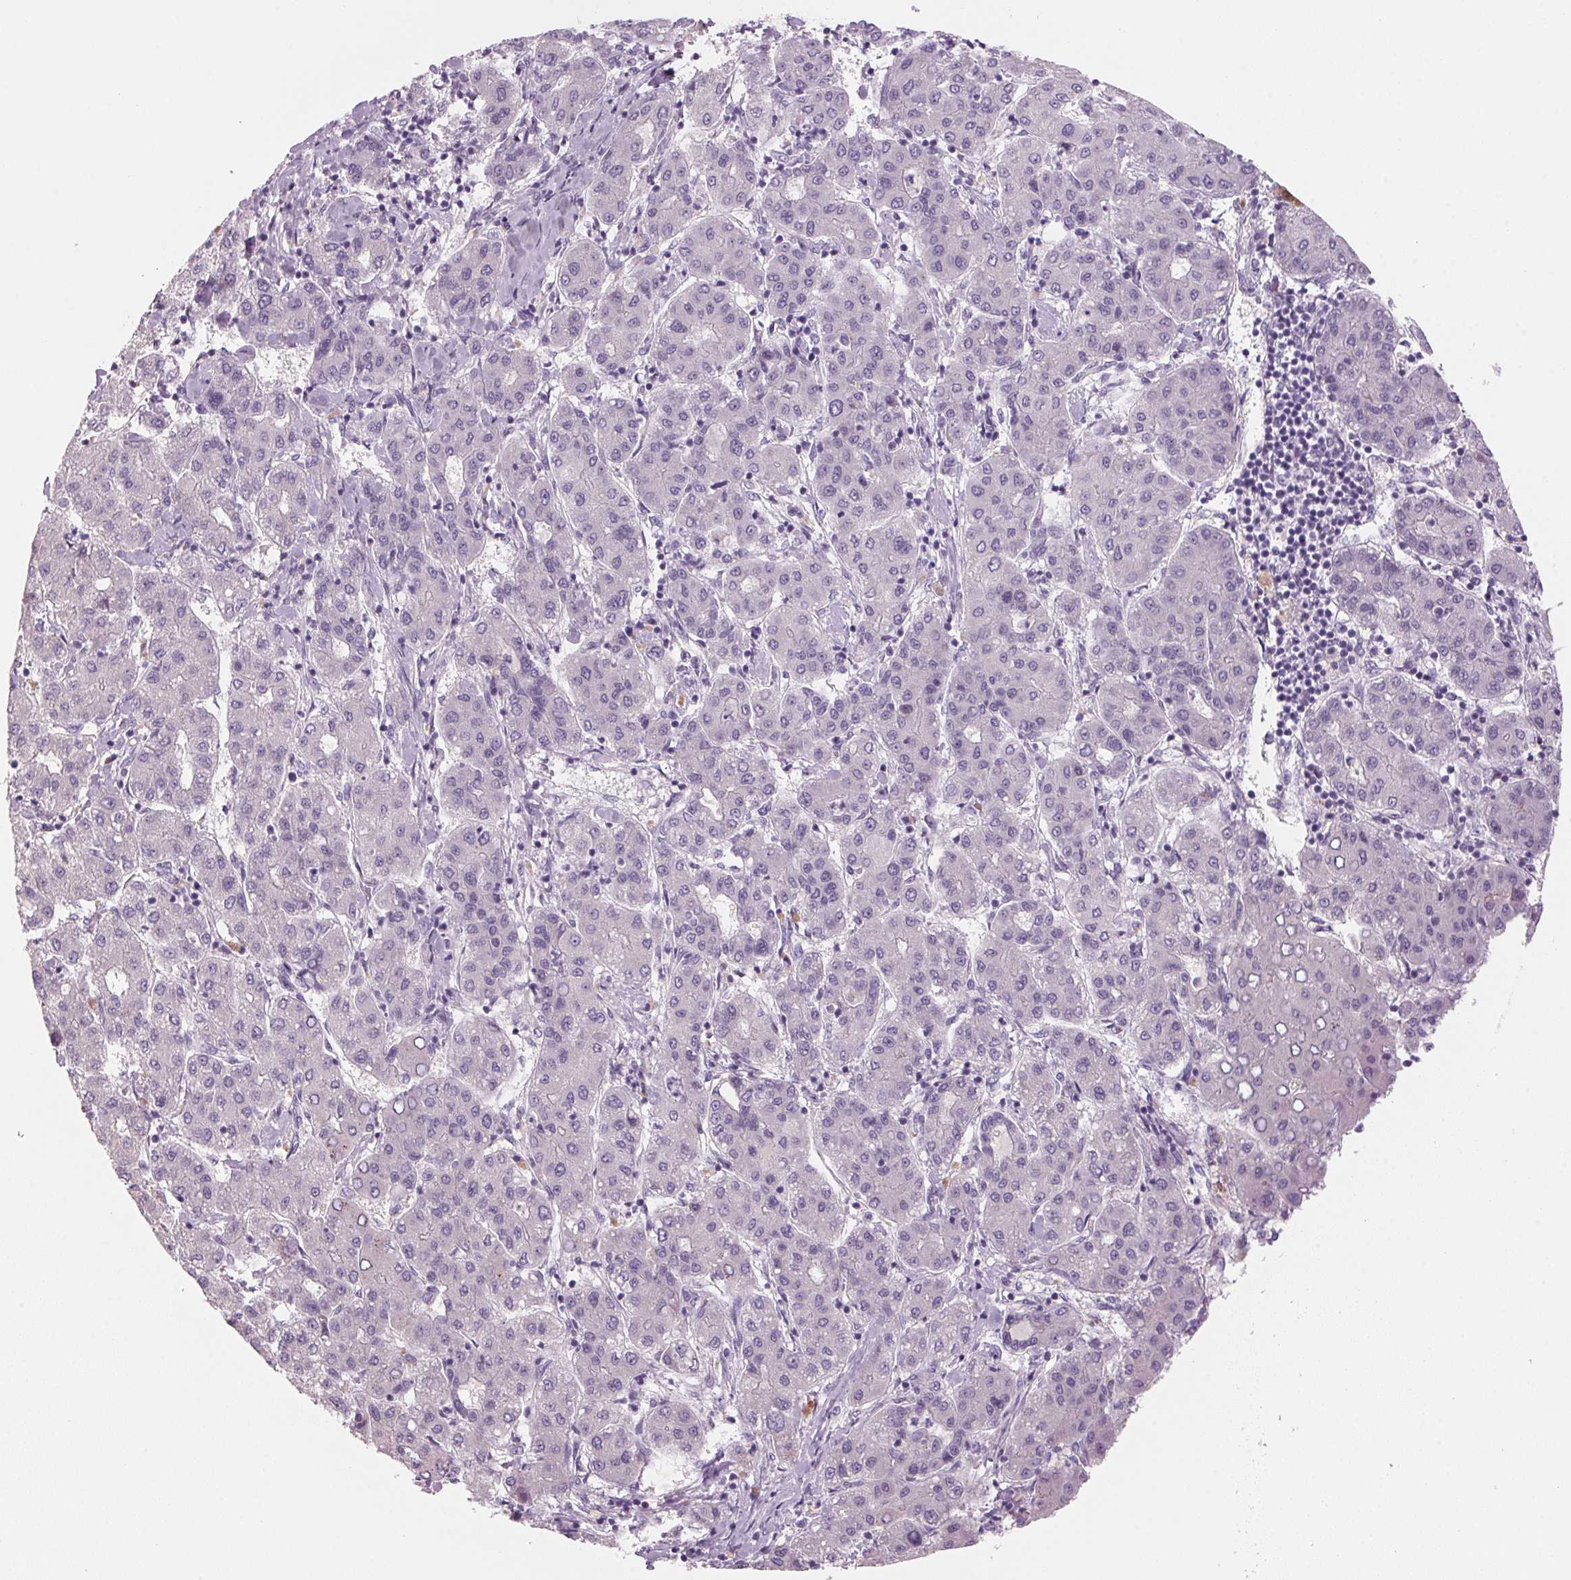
{"staining": {"intensity": "negative", "quantity": "none", "location": "none"}, "tissue": "liver cancer", "cell_type": "Tumor cells", "image_type": "cancer", "snomed": [{"axis": "morphology", "description": "Carcinoma, Hepatocellular, NOS"}, {"axis": "topography", "description": "Liver"}], "caption": "Photomicrograph shows no protein expression in tumor cells of liver hepatocellular carcinoma tissue.", "gene": "ADAM20", "patient": {"sex": "male", "age": 65}}